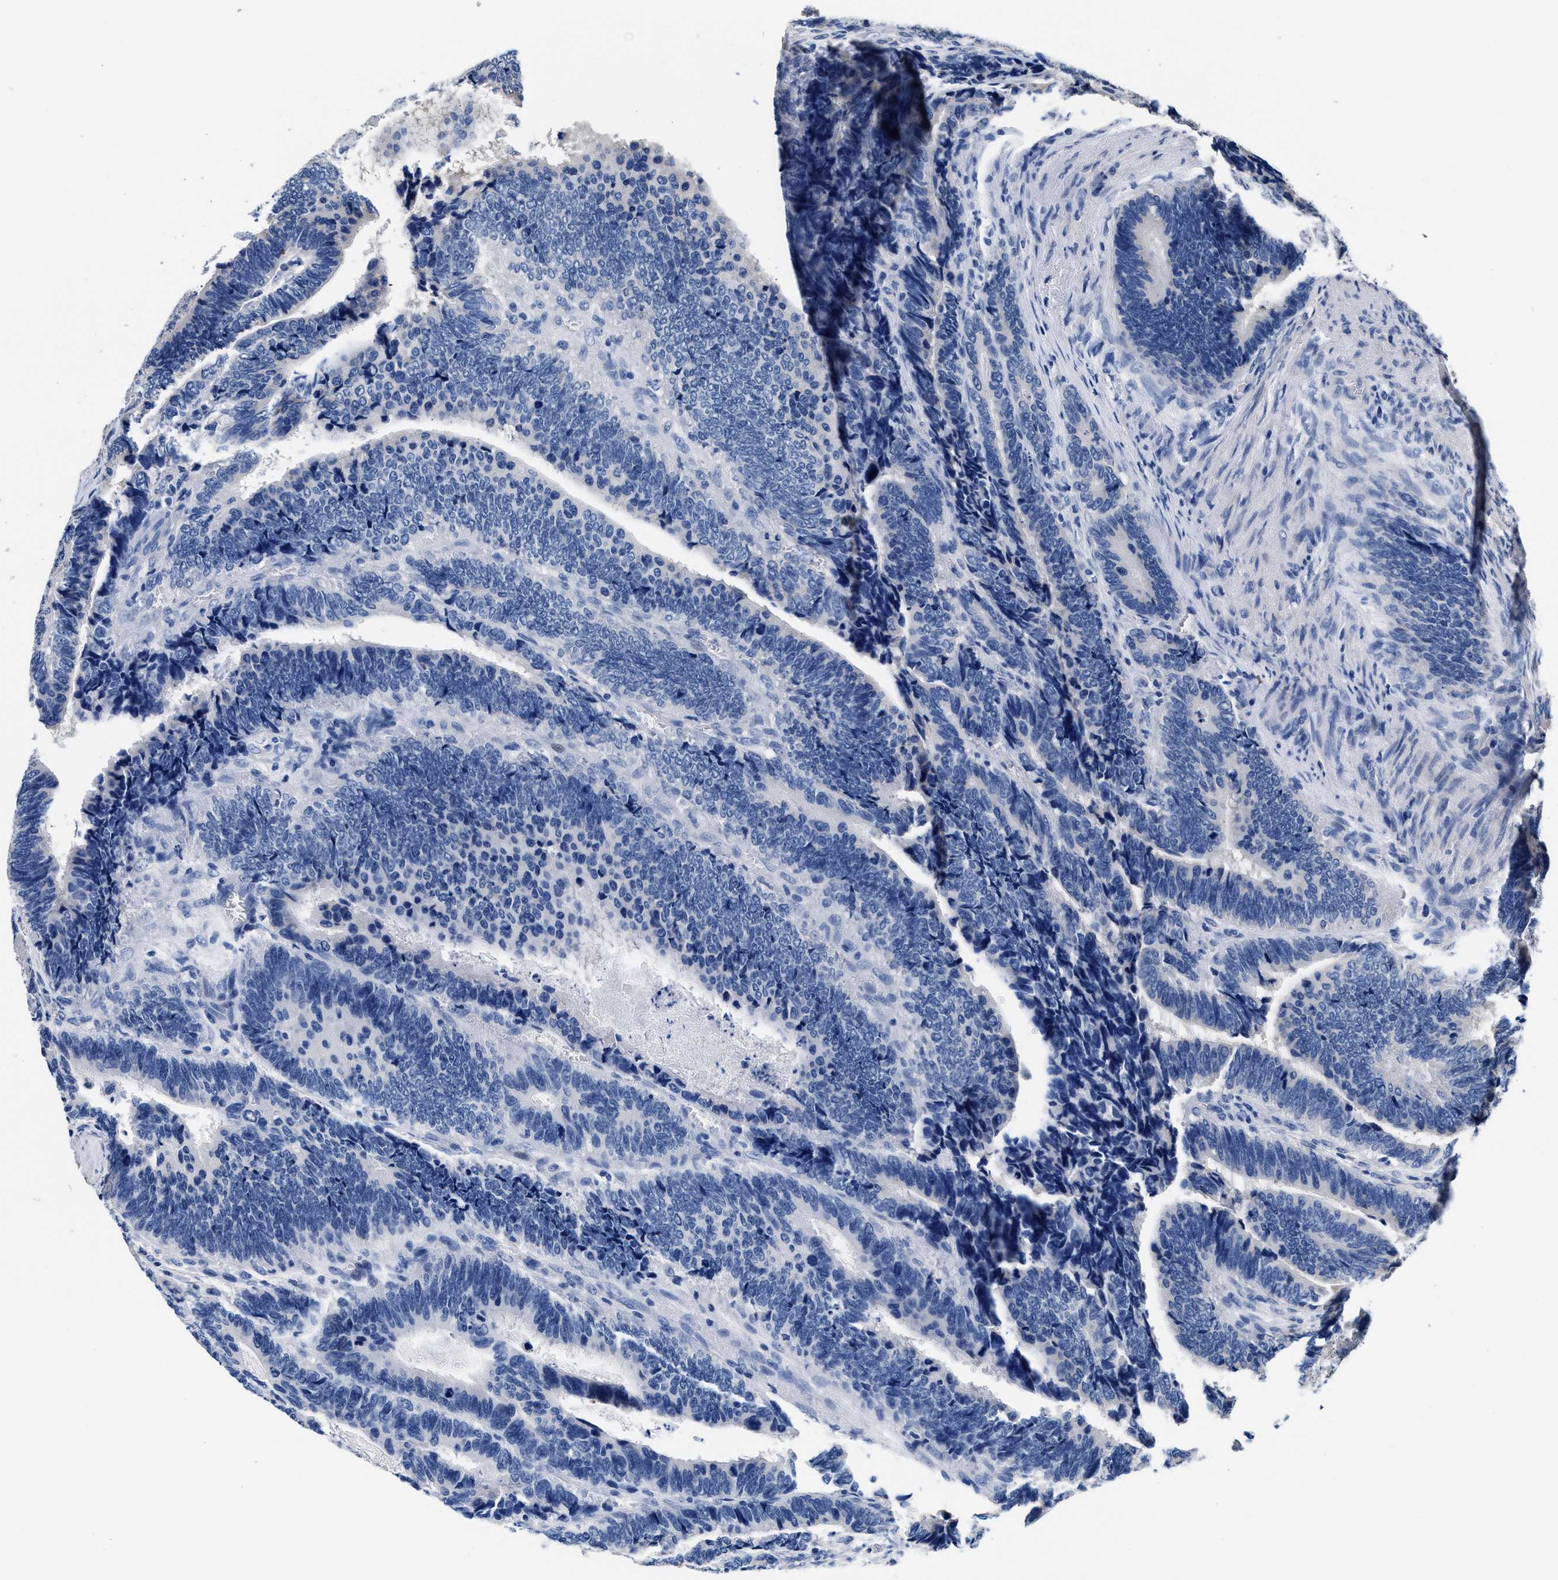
{"staining": {"intensity": "negative", "quantity": "none", "location": "none"}, "tissue": "colorectal cancer", "cell_type": "Tumor cells", "image_type": "cancer", "snomed": [{"axis": "morphology", "description": "Adenocarcinoma, NOS"}, {"axis": "topography", "description": "Colon"}], "caption": "Colorectal cancer was stained to show a protein in brown. There is no significant expression in tumor cells.", "gene": "GSTM1", "patient": {"sex": "male", "age": 72}}